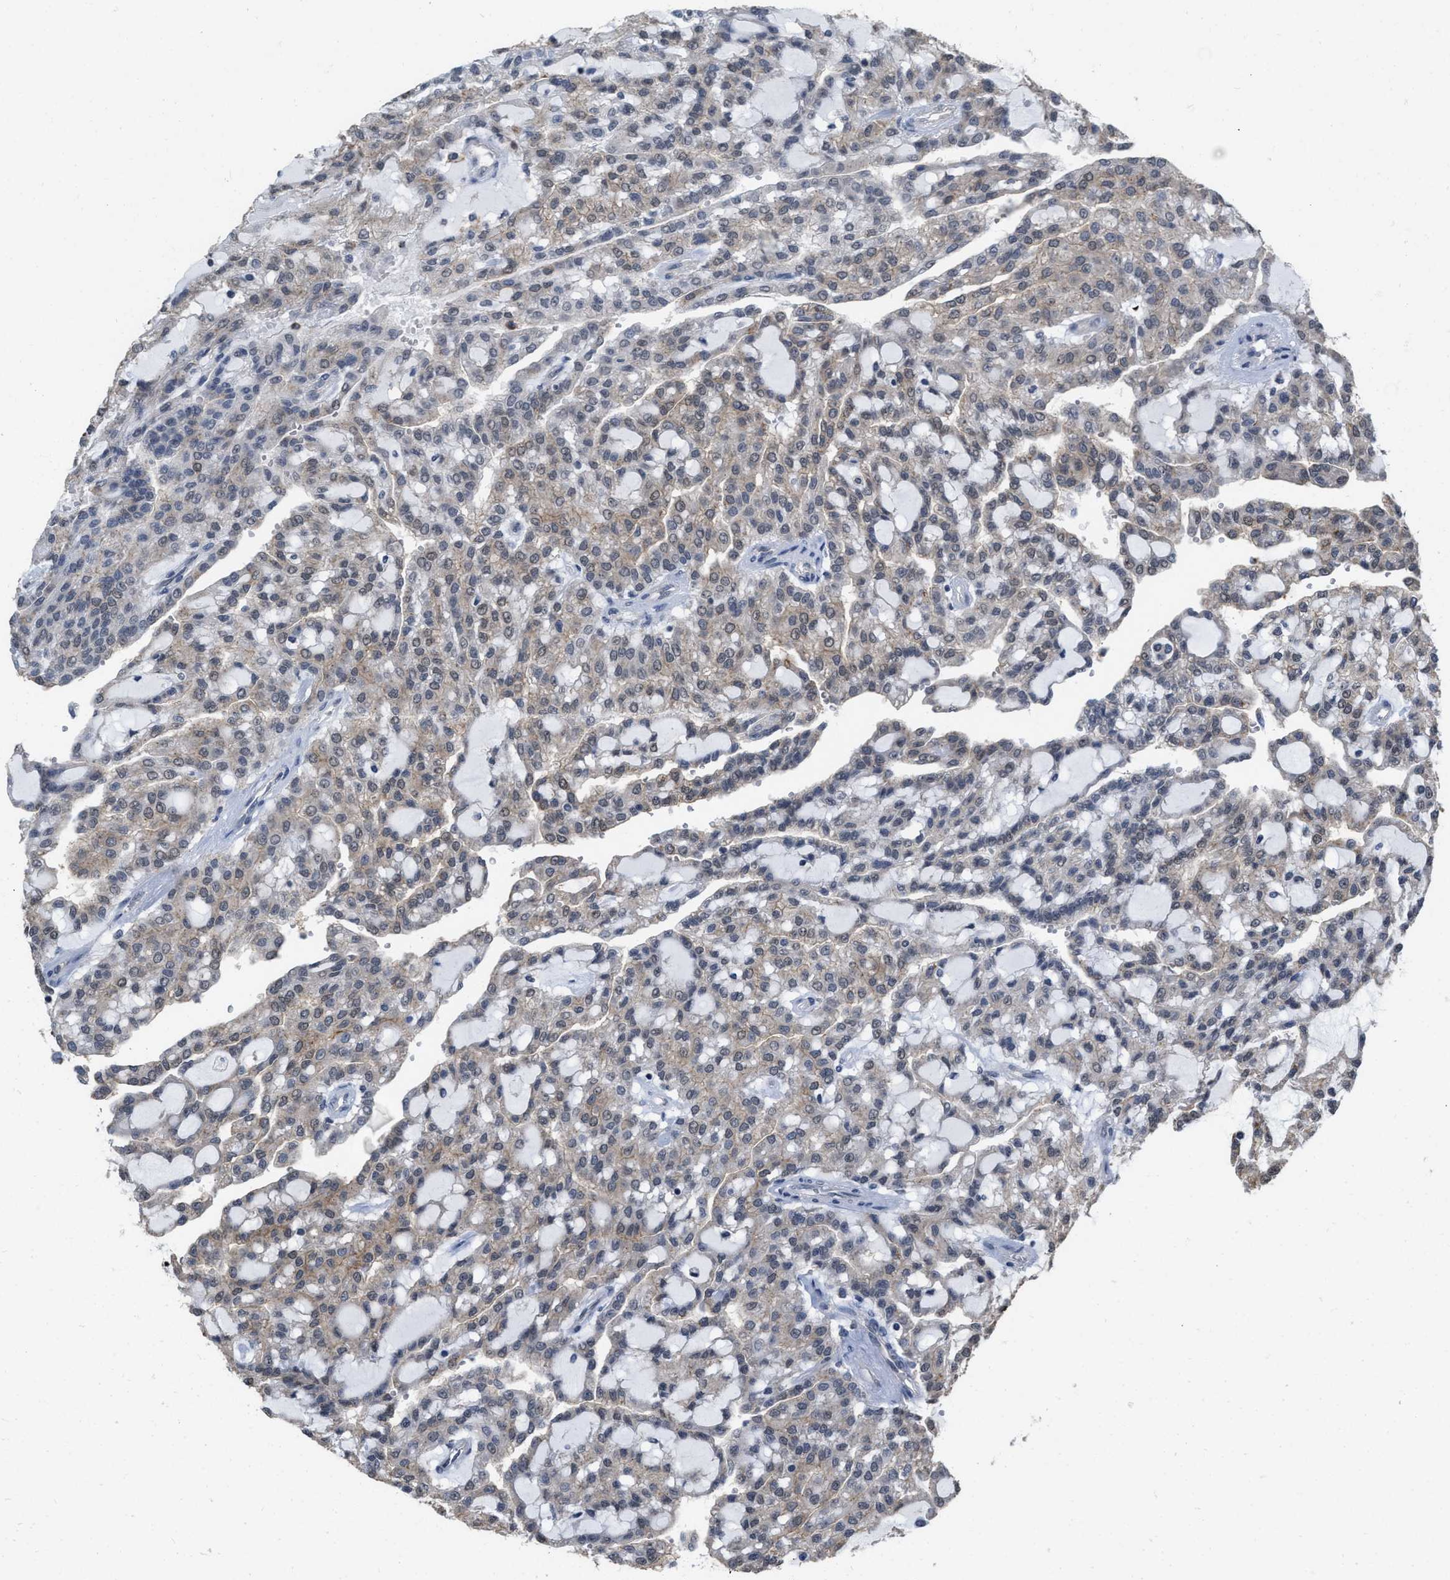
{"staining": {"intensity": "weak", "quantity": ">75%", "location": "cytoplasmic/membranous,nuclear"}, "tissue": "renal cancer", "cell_type": "Tumor cells", "image_type": "cancer", "snomed": [{"axis": "morphology", "description": "Adenocarcinoma, NOS"}, {"axis": "topography", "description": "Kidney"}], "caption": "A histopathology image of human renal cancer stained for a protein displays weak cytoplasmic/membranous and nuclear brown staining in tumor cells.", "gene": "BAIAP2L1", "patient": {"sex": "male", "age": 63}}